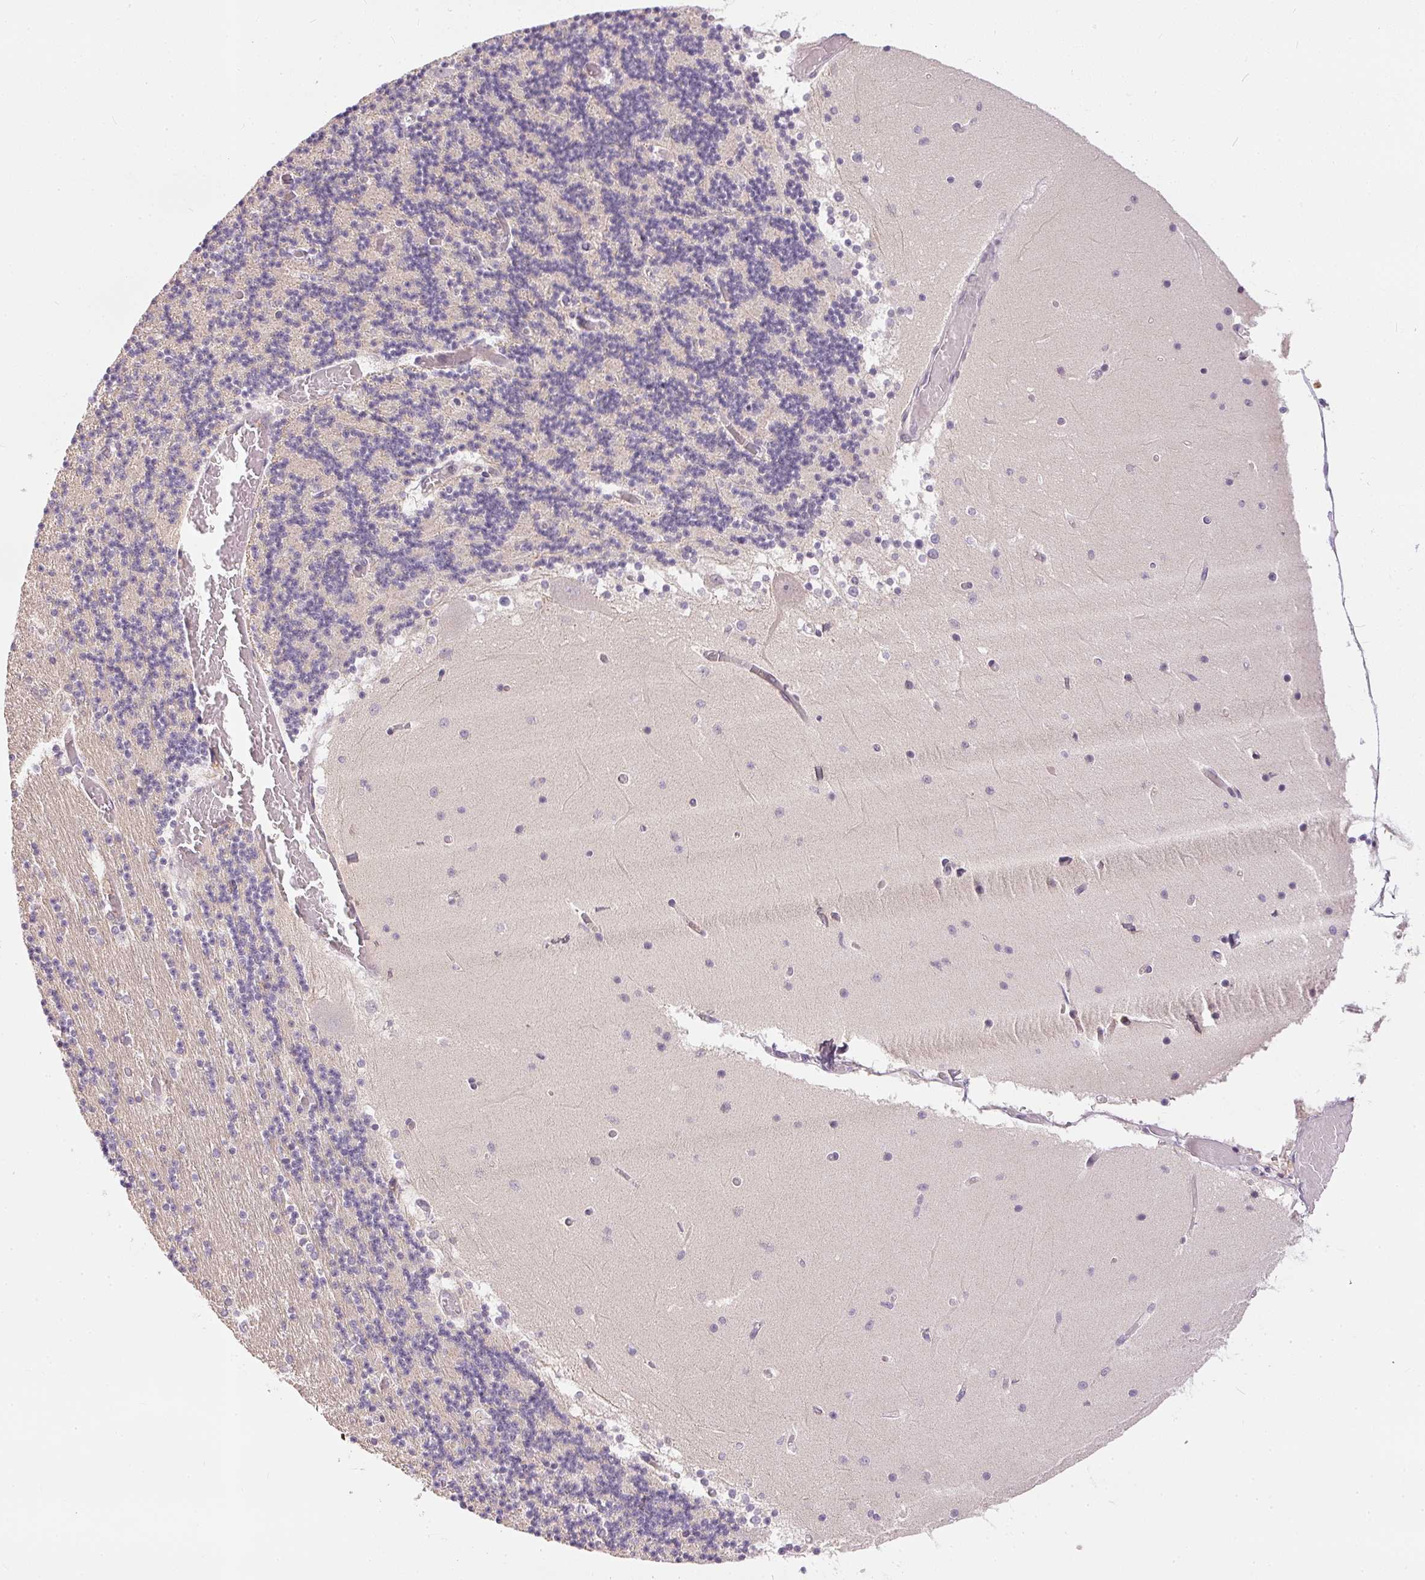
{"staining": {"intensity": "negative", "quantity": "none", "location": "none"}, "tissue": "cerebellum", "cell_type": "Cells in granular layer", "image_type": "normal", "snomed": [{"axis": "morphology", "description": "Normal tissue, NOS"}, {"axis": "topography", "description": "Cerebellum"}], "caption": "A high-resolution histopathology image shows immunohistochemistry (IHC) staining of unremarkable cerebellum, which reveals no significant positivity in cells in granular layer. (DAB immunohistochemistry (IHC) with hematoxylin counter stain).", "gene": "TTC23L", "patient": {"sex": "female", "age": 28}}